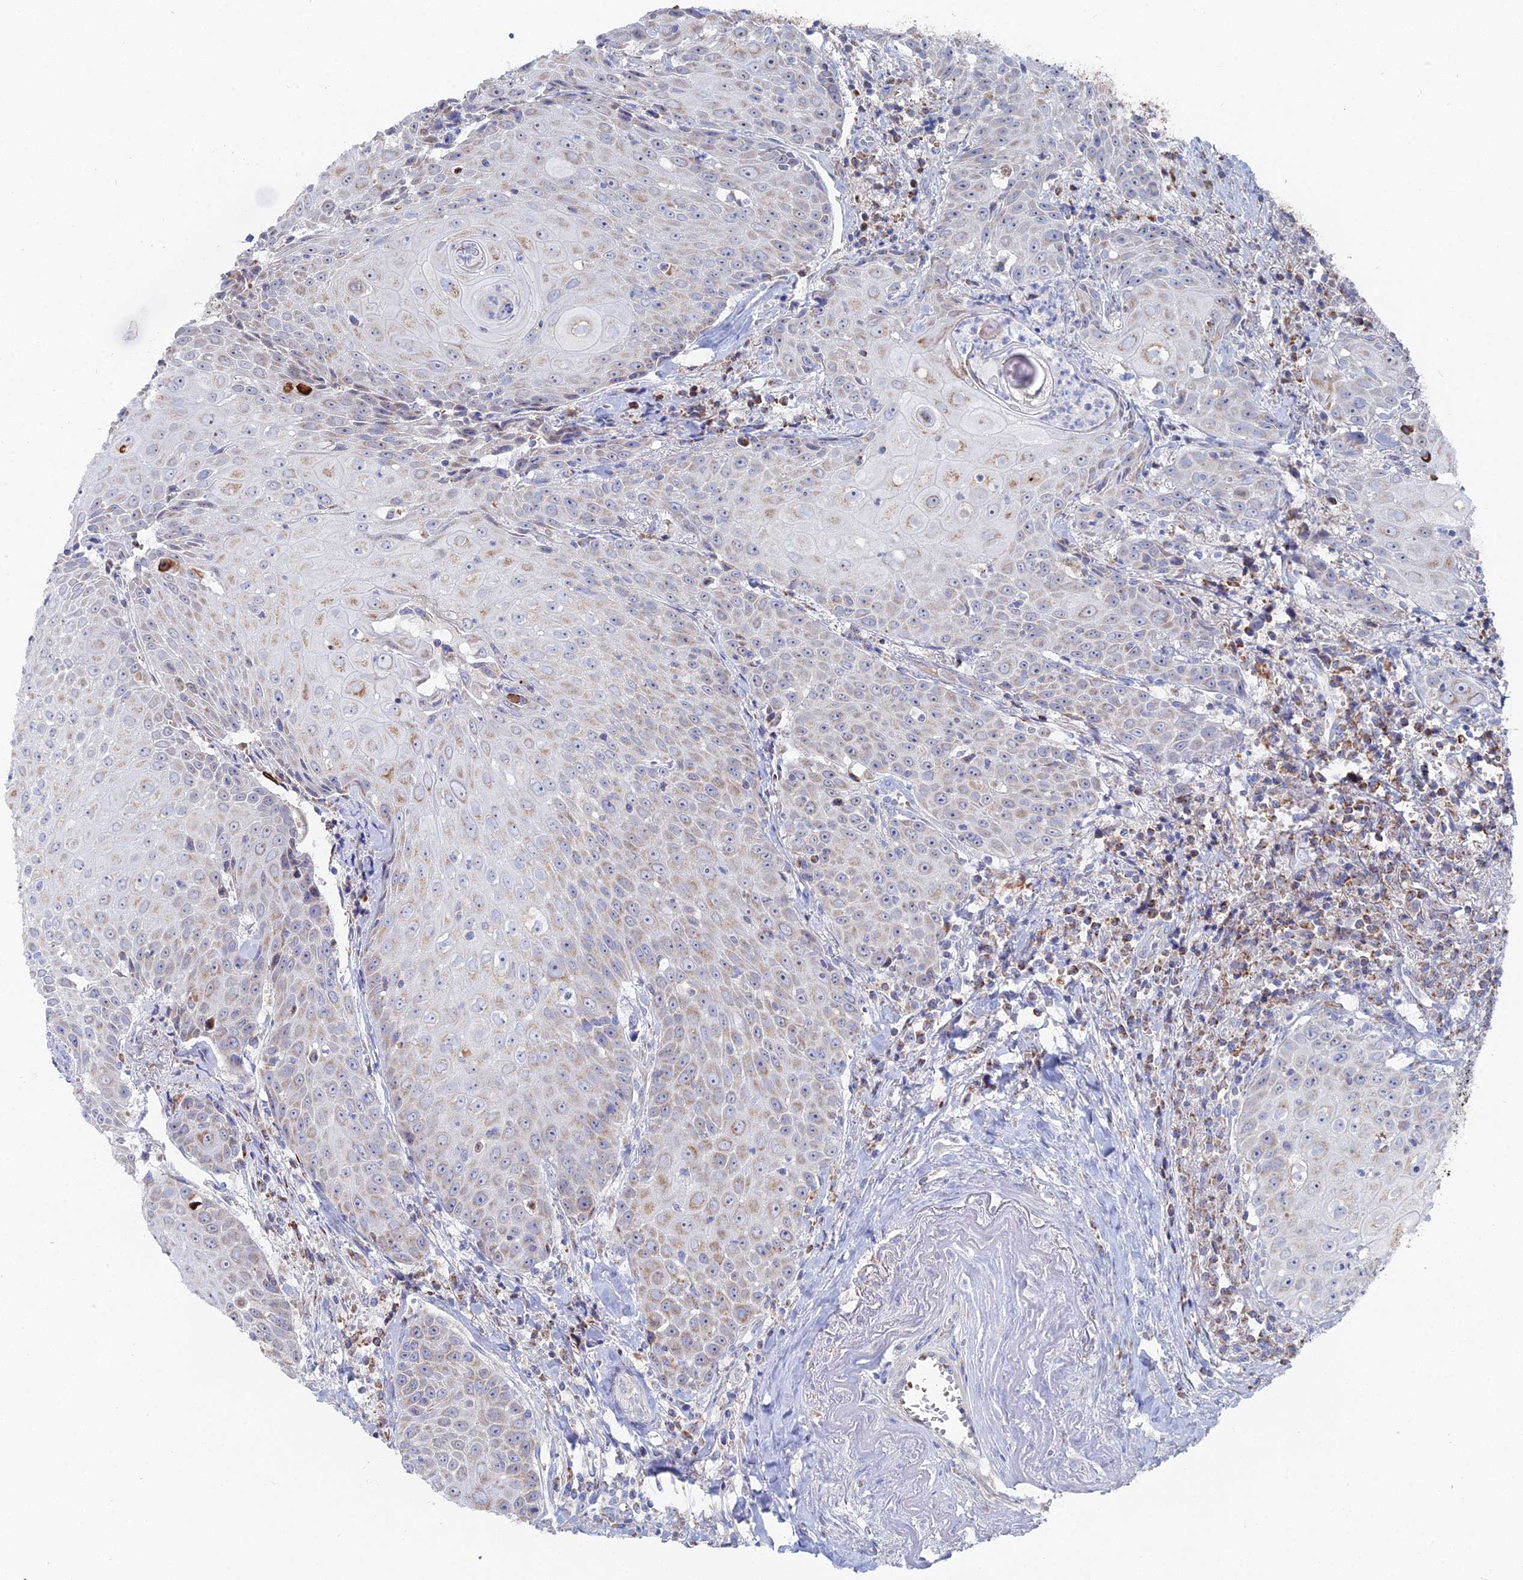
{"staining": {"intensity": "moderate", "quantity": "<25%", "location": "cytoplasmic/membranous"}, "tissue": "head and neck cancer", "cell_type": "Tumor cells", "image_type": "cancer", "snomed": [{"axis": "morphology", "description": "Squamous cell carcinoma, NOS"}, {"axis": "topography", "description": "Oral tissue"}, {"axis": "topography", "description": "Head-Neck"}], "caption": "A photomicrograph showing moderate cytoplasmic/membranous positivity in approximately <25% of tumor cells in head and neck cancer (squamous cell carcinoma), as visualized by brown immunohistochemical staining.", "gene": "MPC1", "patient": {"sex": "female", "age": 82}}